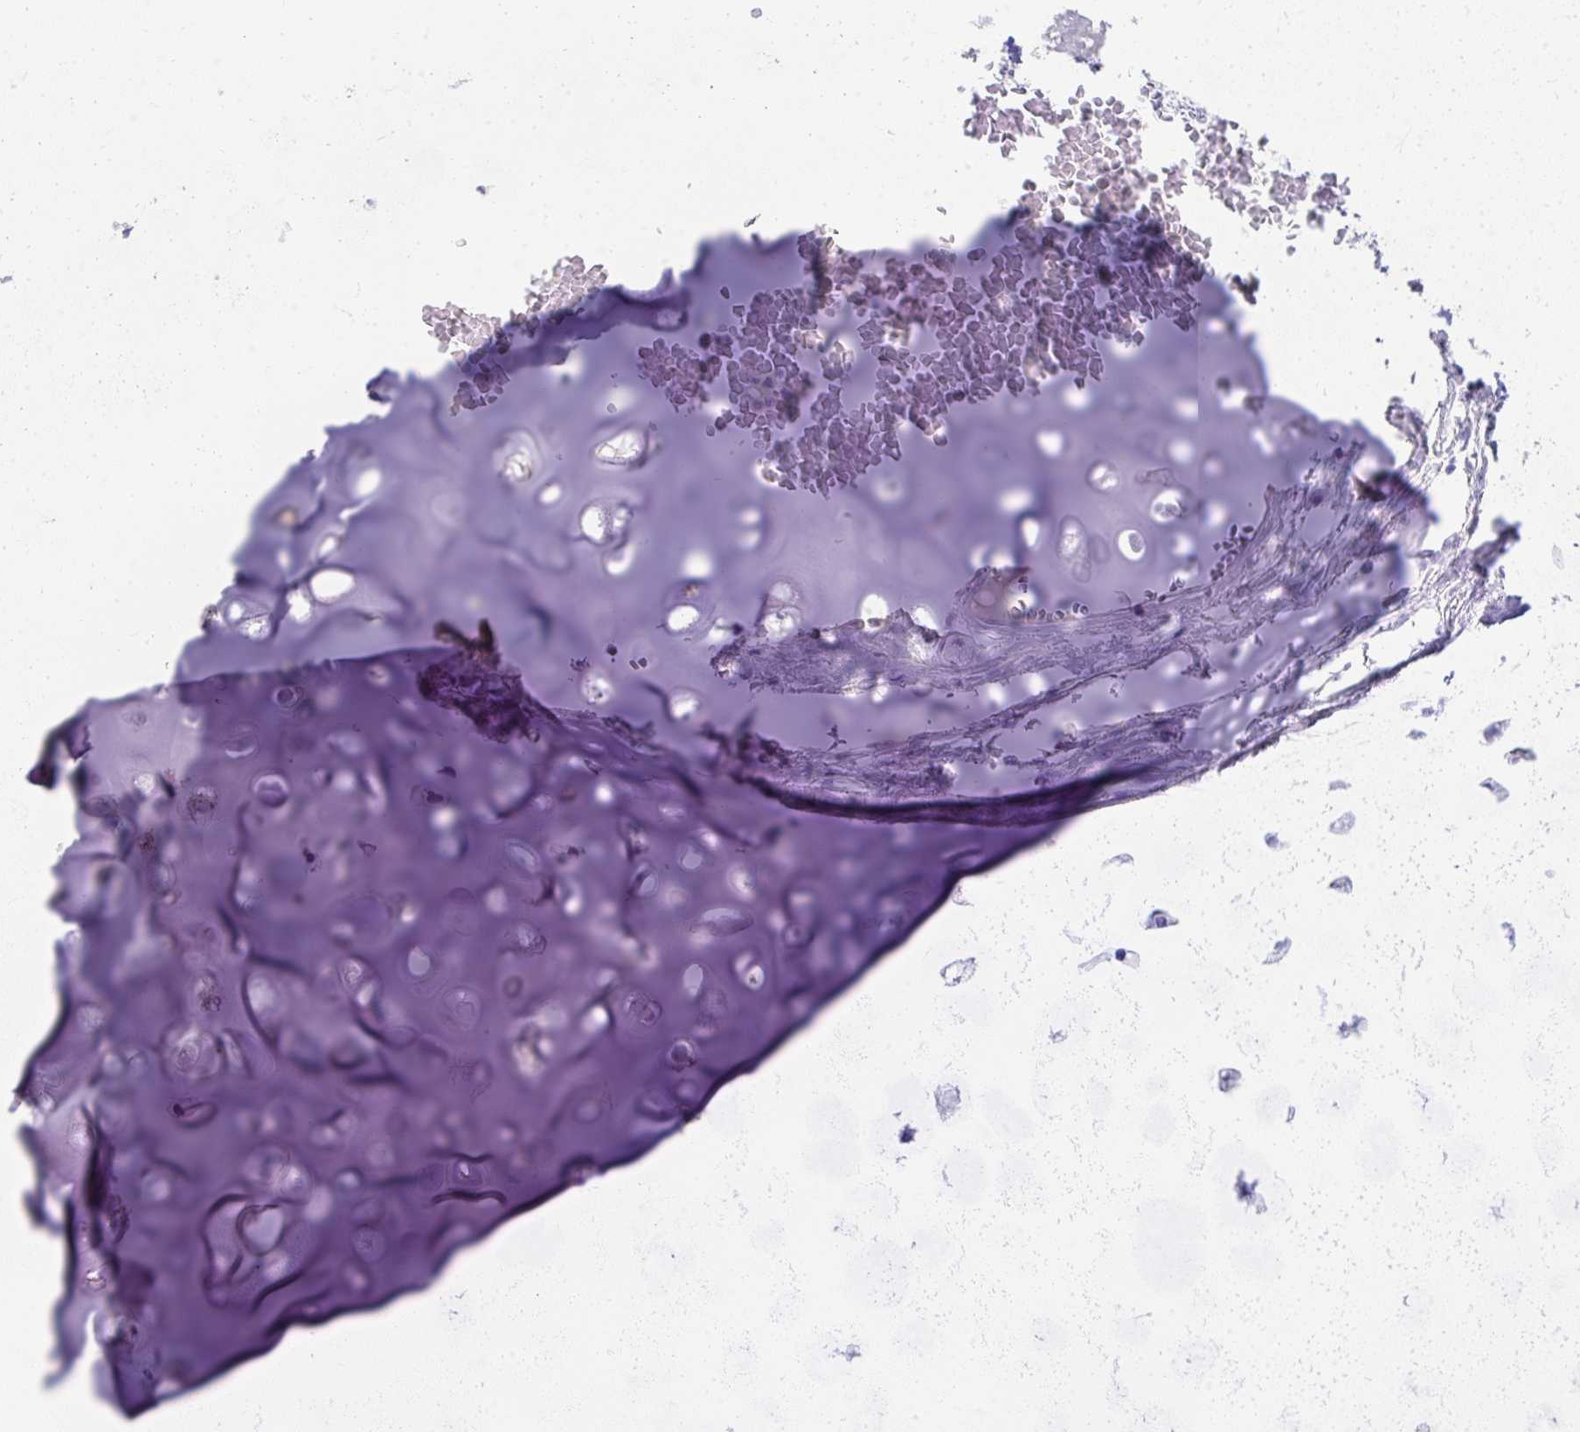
{"staining": {"intensity": "negative", "quantity": "none", "location": "none"}, "tissue": "soft tissue", "cell_type": "Chondrocytes", "image_type": "normal", "snomed": [{"axis": "morphology", "description": "Normal tissue, NOS"}, {"axis": "topography", "description": "Lymph node"}, {"axis": "topography", "description": "Bronchus"}], "caption": "An image of human soft tissue is negative for staining in chondrocytes. Brightfield microscopy of immunohistochemistry (IHC) stained with DAB (brown) and hematoxylin (blue), captured at high magnification.", "gene": "SEC14L3", "patient": {"sex": "male", "age": 56}}